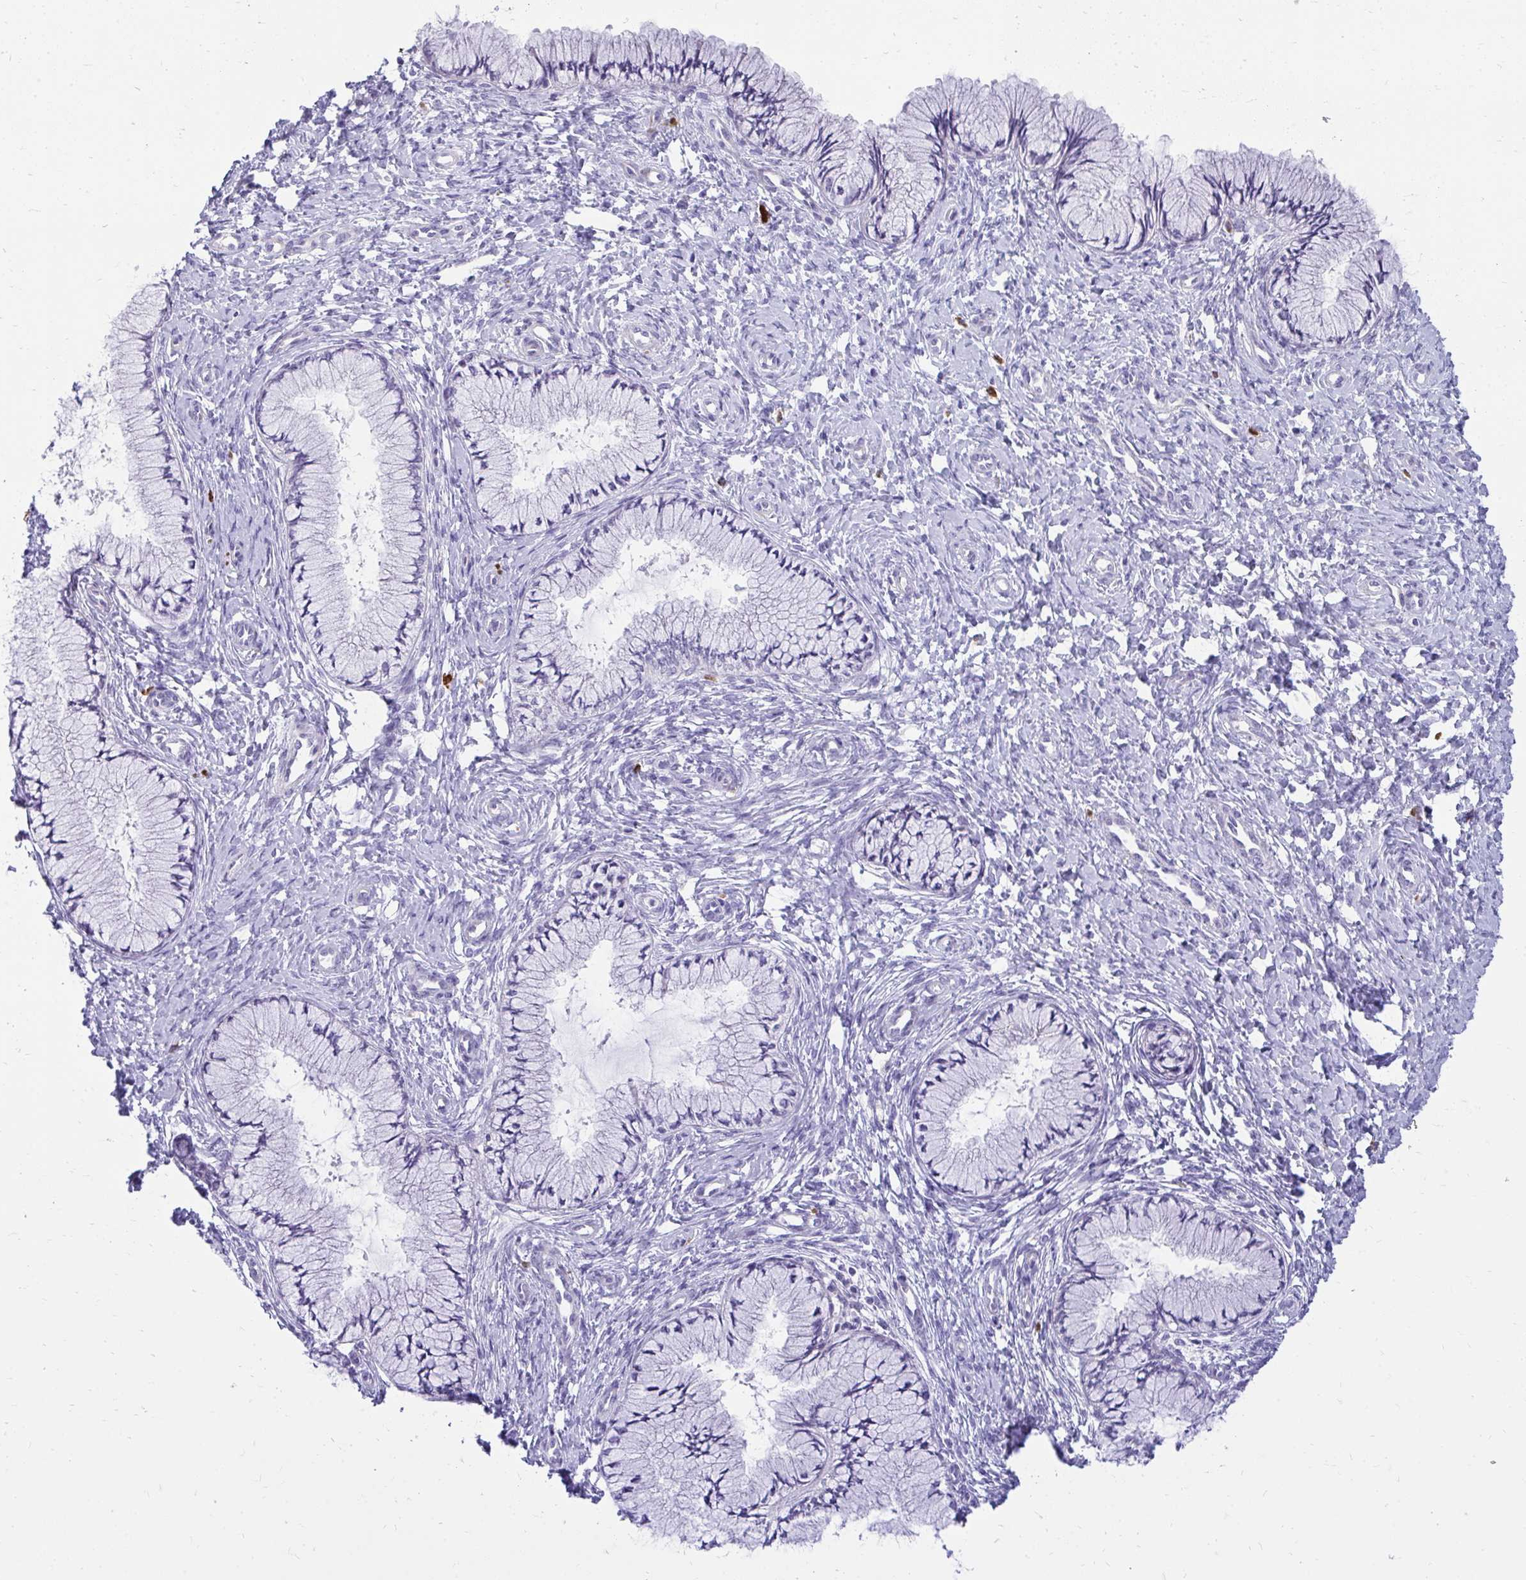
{"staining": {"intensity": "negative", "quantity": "none", "location": "none"}, "tissue": "cervix", "cell_type": "Glandular cells", "image_type": "normal", "snomed": [{"axis": "morphology", "description": "Normal tissue, NOS"}, {"axis": "topography", "description": "Cervix"}], "caption": "Cervix stained for a protein using immunohistochemistry shows no expression glandular cells.", "gene": "TSBP1", "patient": {"sex": "female", "age": 37}}